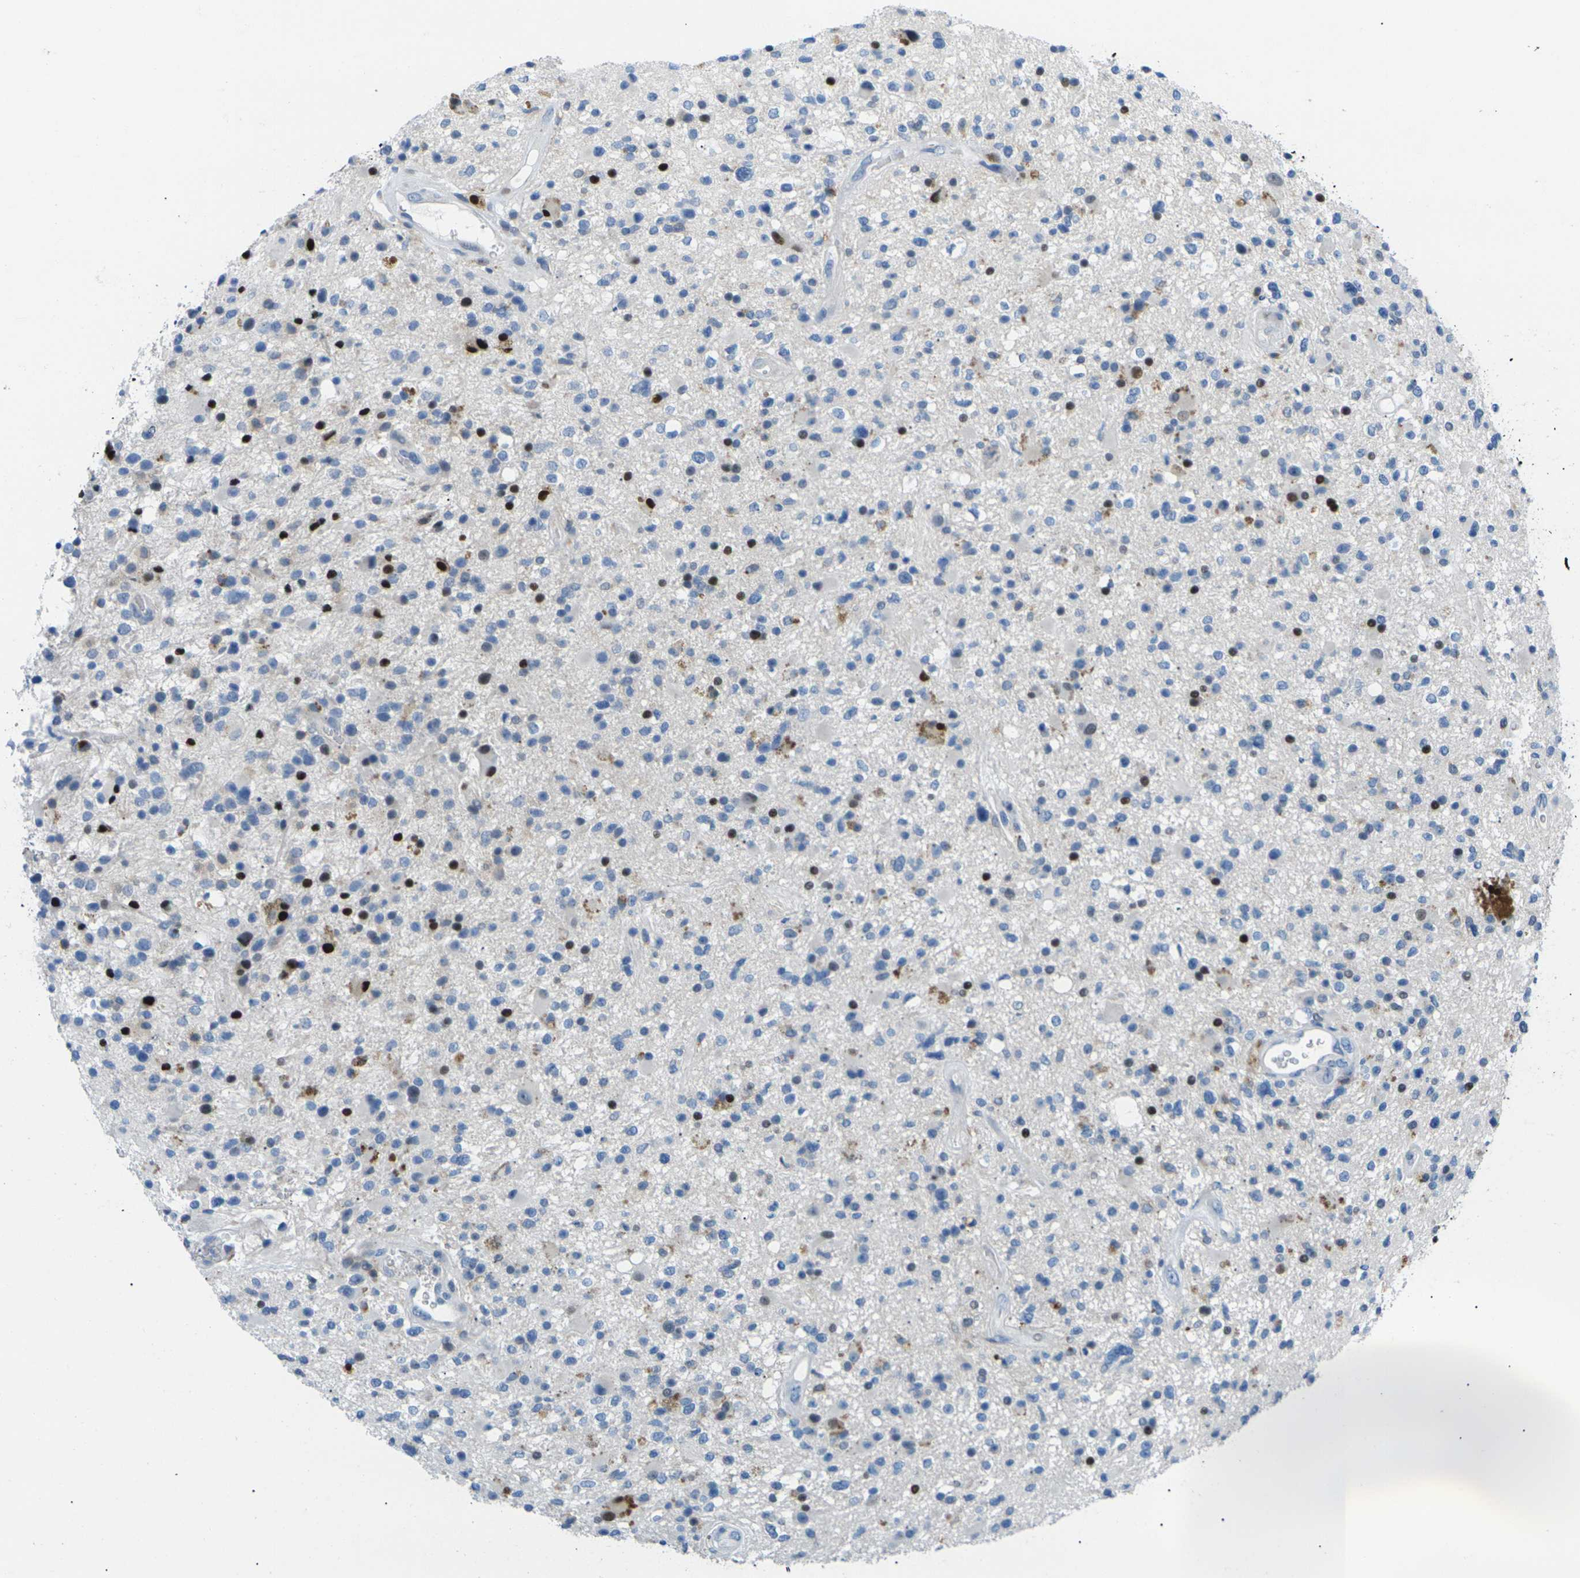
{"staining": {"intensity": "strong", "quantity": "<25%", "location": "cytoplasmic/membranous,nuclear"}, "tissue": "glioma", "cell_type": "Tumor cells", "image_type": "cancer", "snomed": [{"axis": "morphology", "description": "Glioma, malignant, High grade"}, {"axis": "topography", "description": "Brain"}], "caption": "A brown stain labels strong cytoplasmic/membranous and nuclear positivity of a protein in glioma tumor cells.", "gene": "RPS6KA3", "patient": {"sex": "male", "age": 33}}